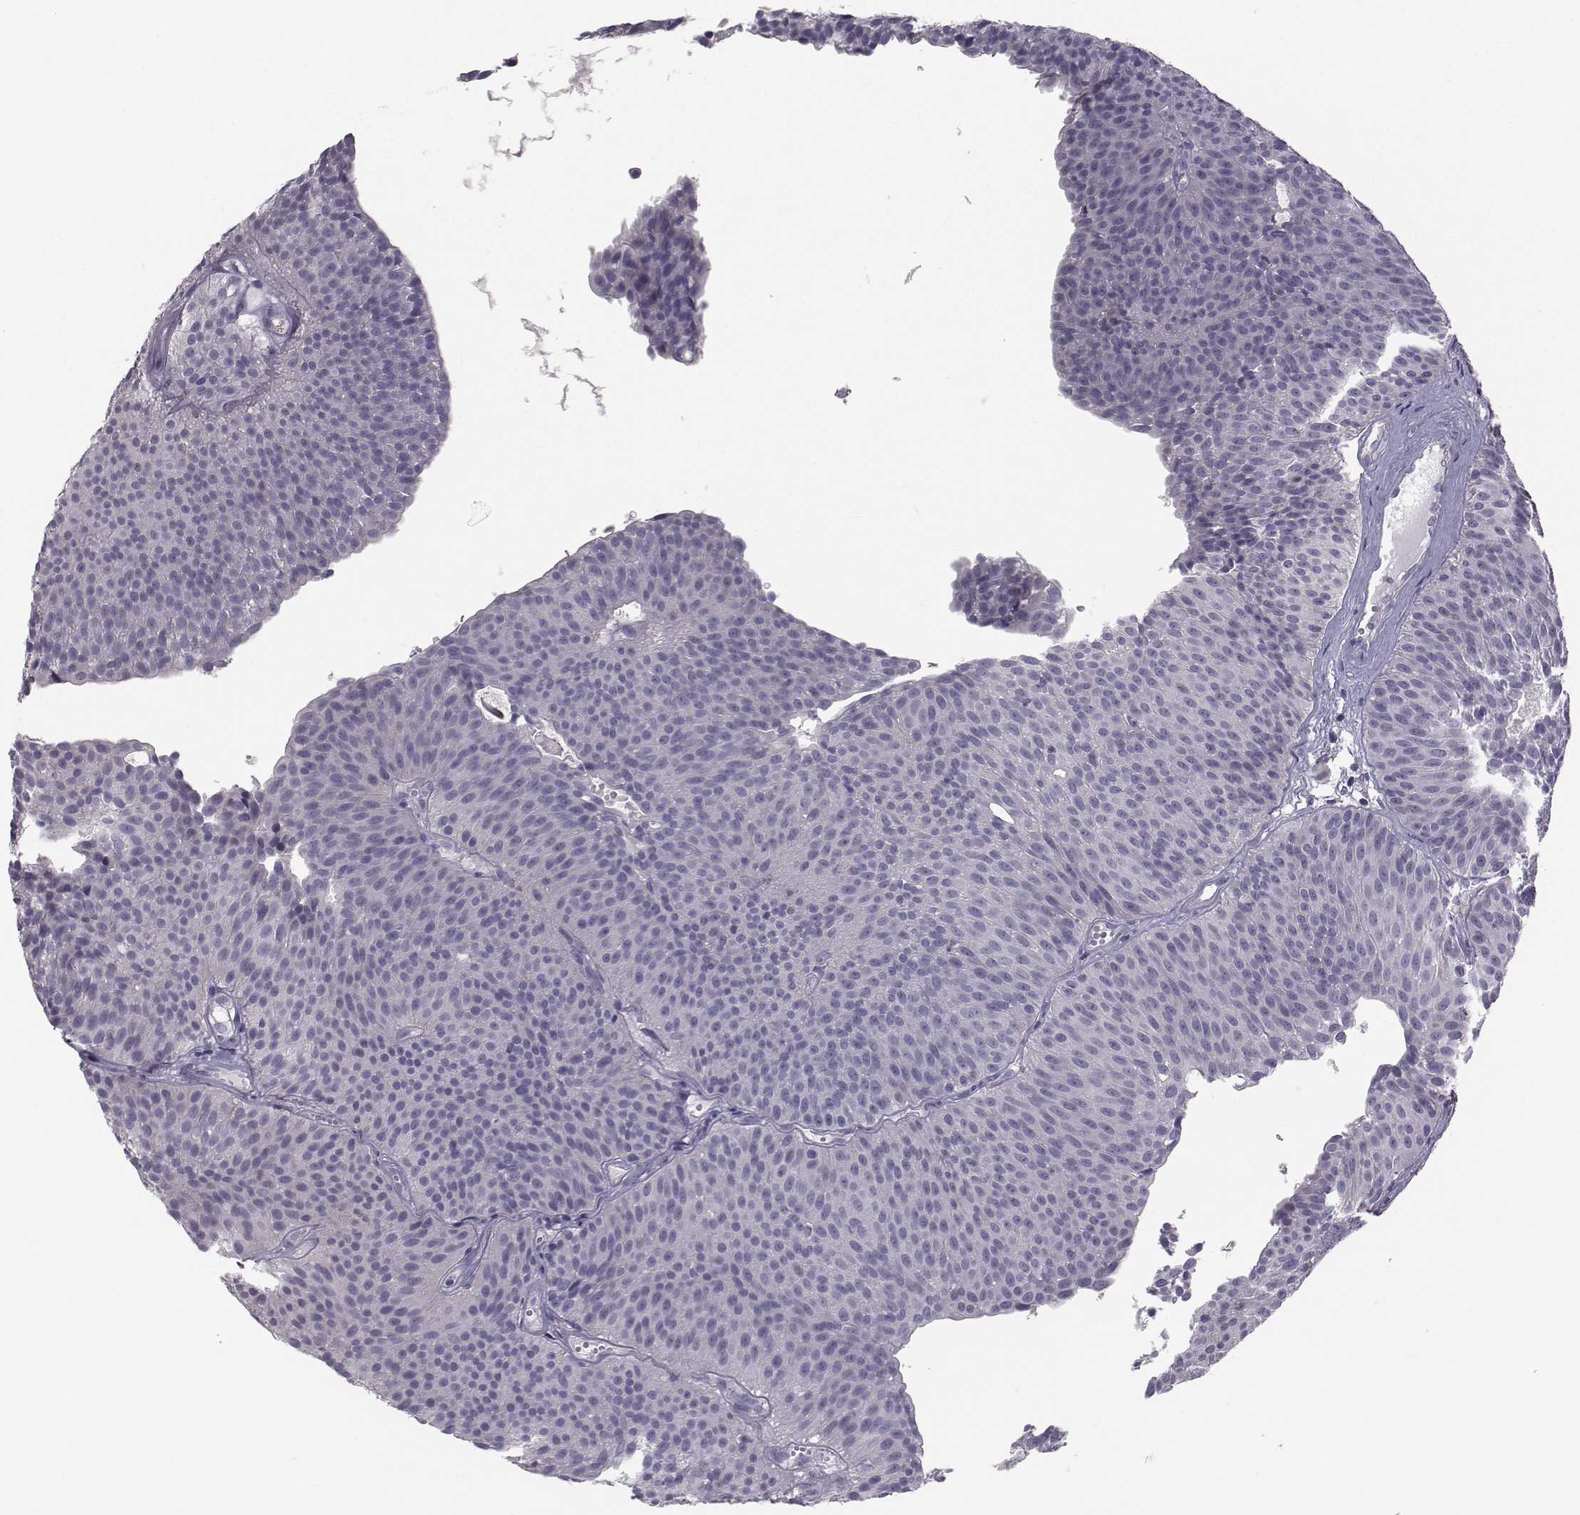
{"staining": {"intensity": "negative", "quantity": "none", "location": "none"}, "tissue": "urothelial cancer", "cell_type": "Tumor cells", "image_type": "cancer", "snomed": [{"axis": "morphology", "description": "Urothelial carcinoma, Low grade"}, {"axis": "topography", "description": "Urinary bladder"}], "caption": "Tumor cells show no significant protein positivity in low-grade urothelial carcinoma.", "gene": "GARIN3", "patient": {"sex": "male", "age": 63}}